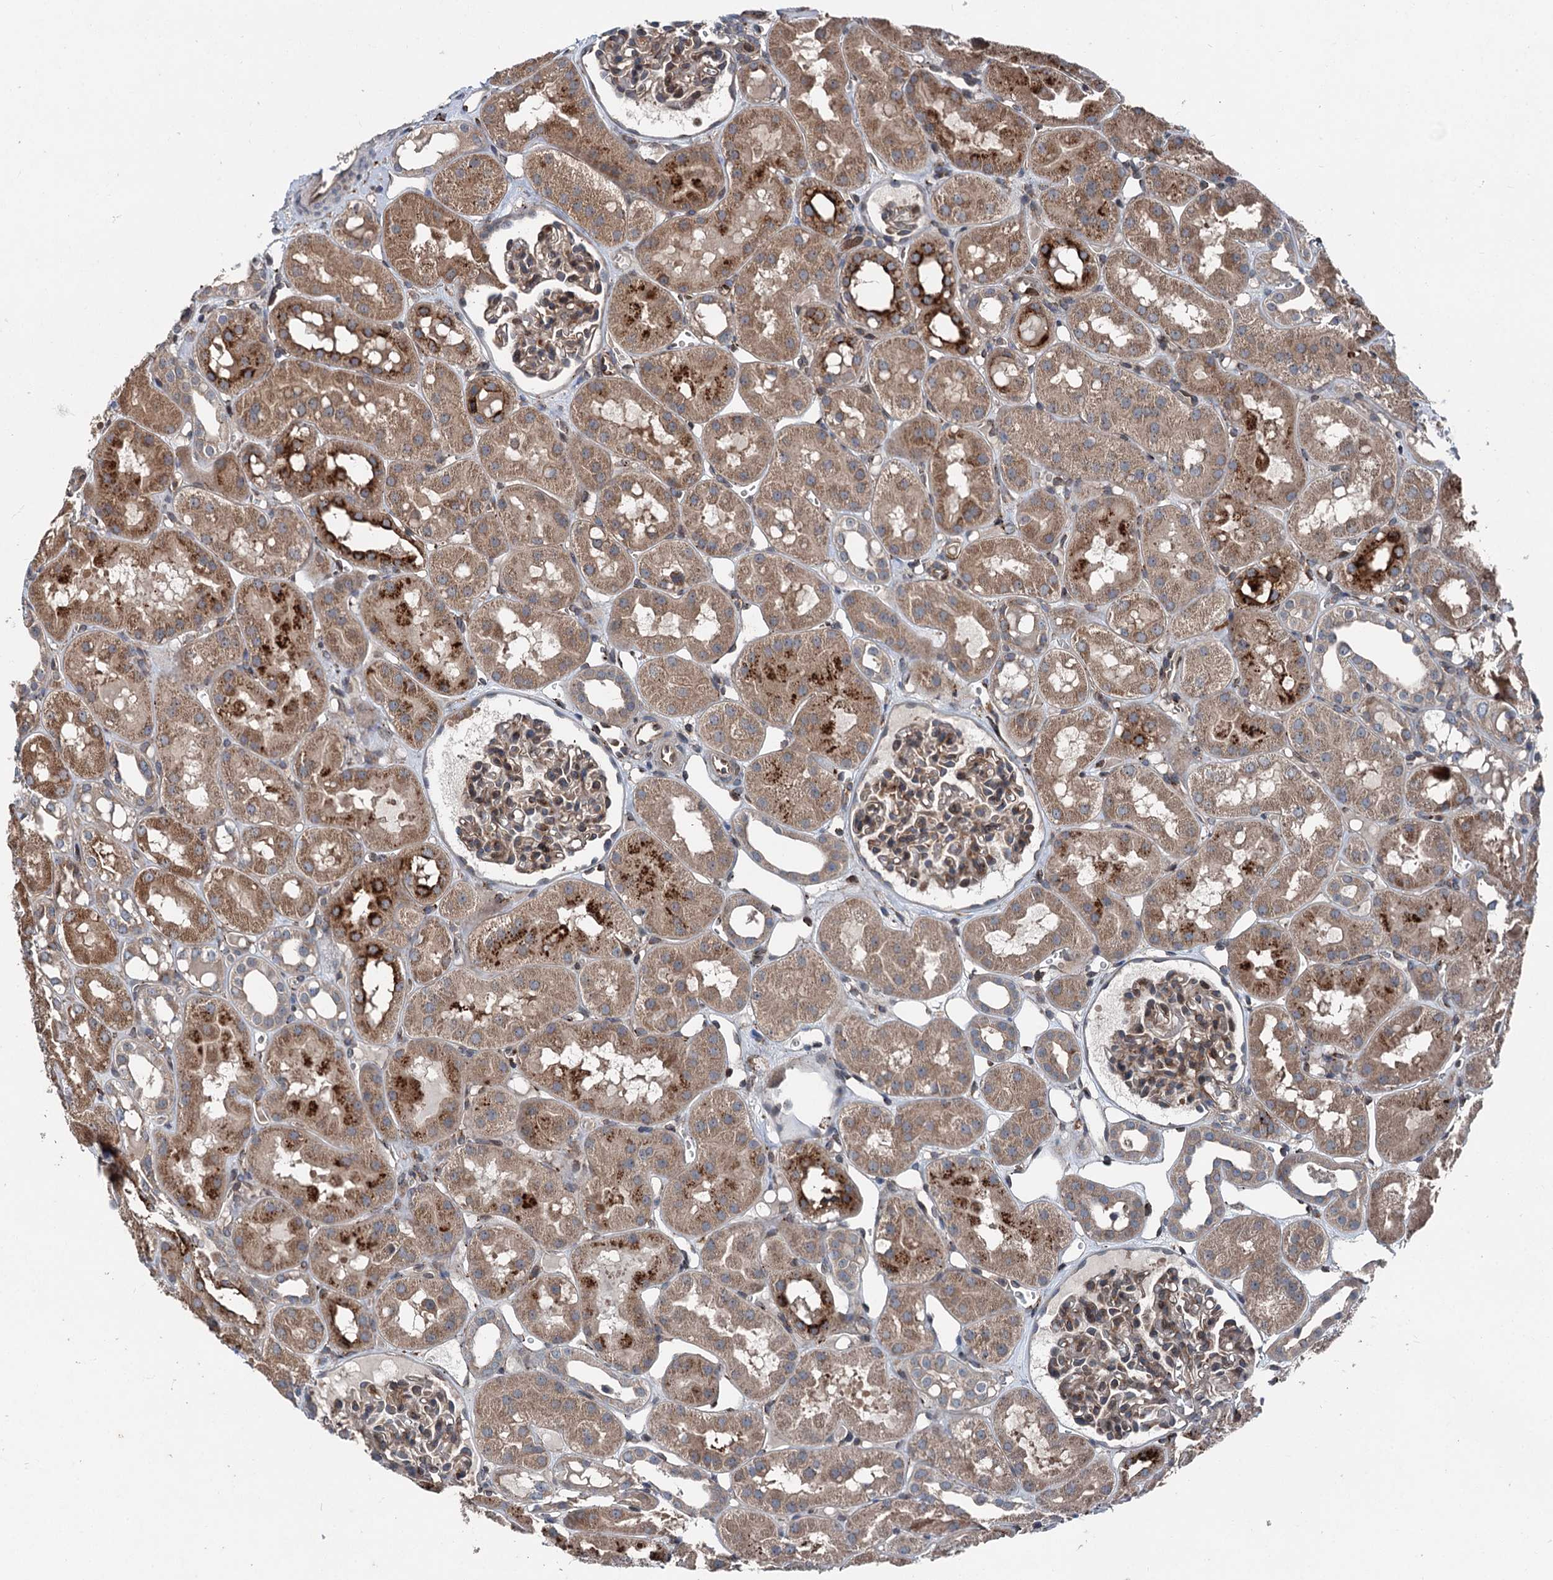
{"staining": {"intensity": "moderate", "quantity": ">75%", "location": "cytoplasmic/membranous"}, "tissue": "kidney", "cell_type": "Cells in glomeruli", "image_type": "normal", "snomed": [{"axis": "morphology", "description": "Normal tissue, NOS"}, {"axis": "topography", "description": "Kidney"}], "caption": "The histopathology image shows staining of unremarkable kidney, revealing moderate cytoplasmic/membranous protein staining (brown color) within cells in glomeruli.", "gene": "DDIAS", "patient": {"sex": "male", "age": 16}}